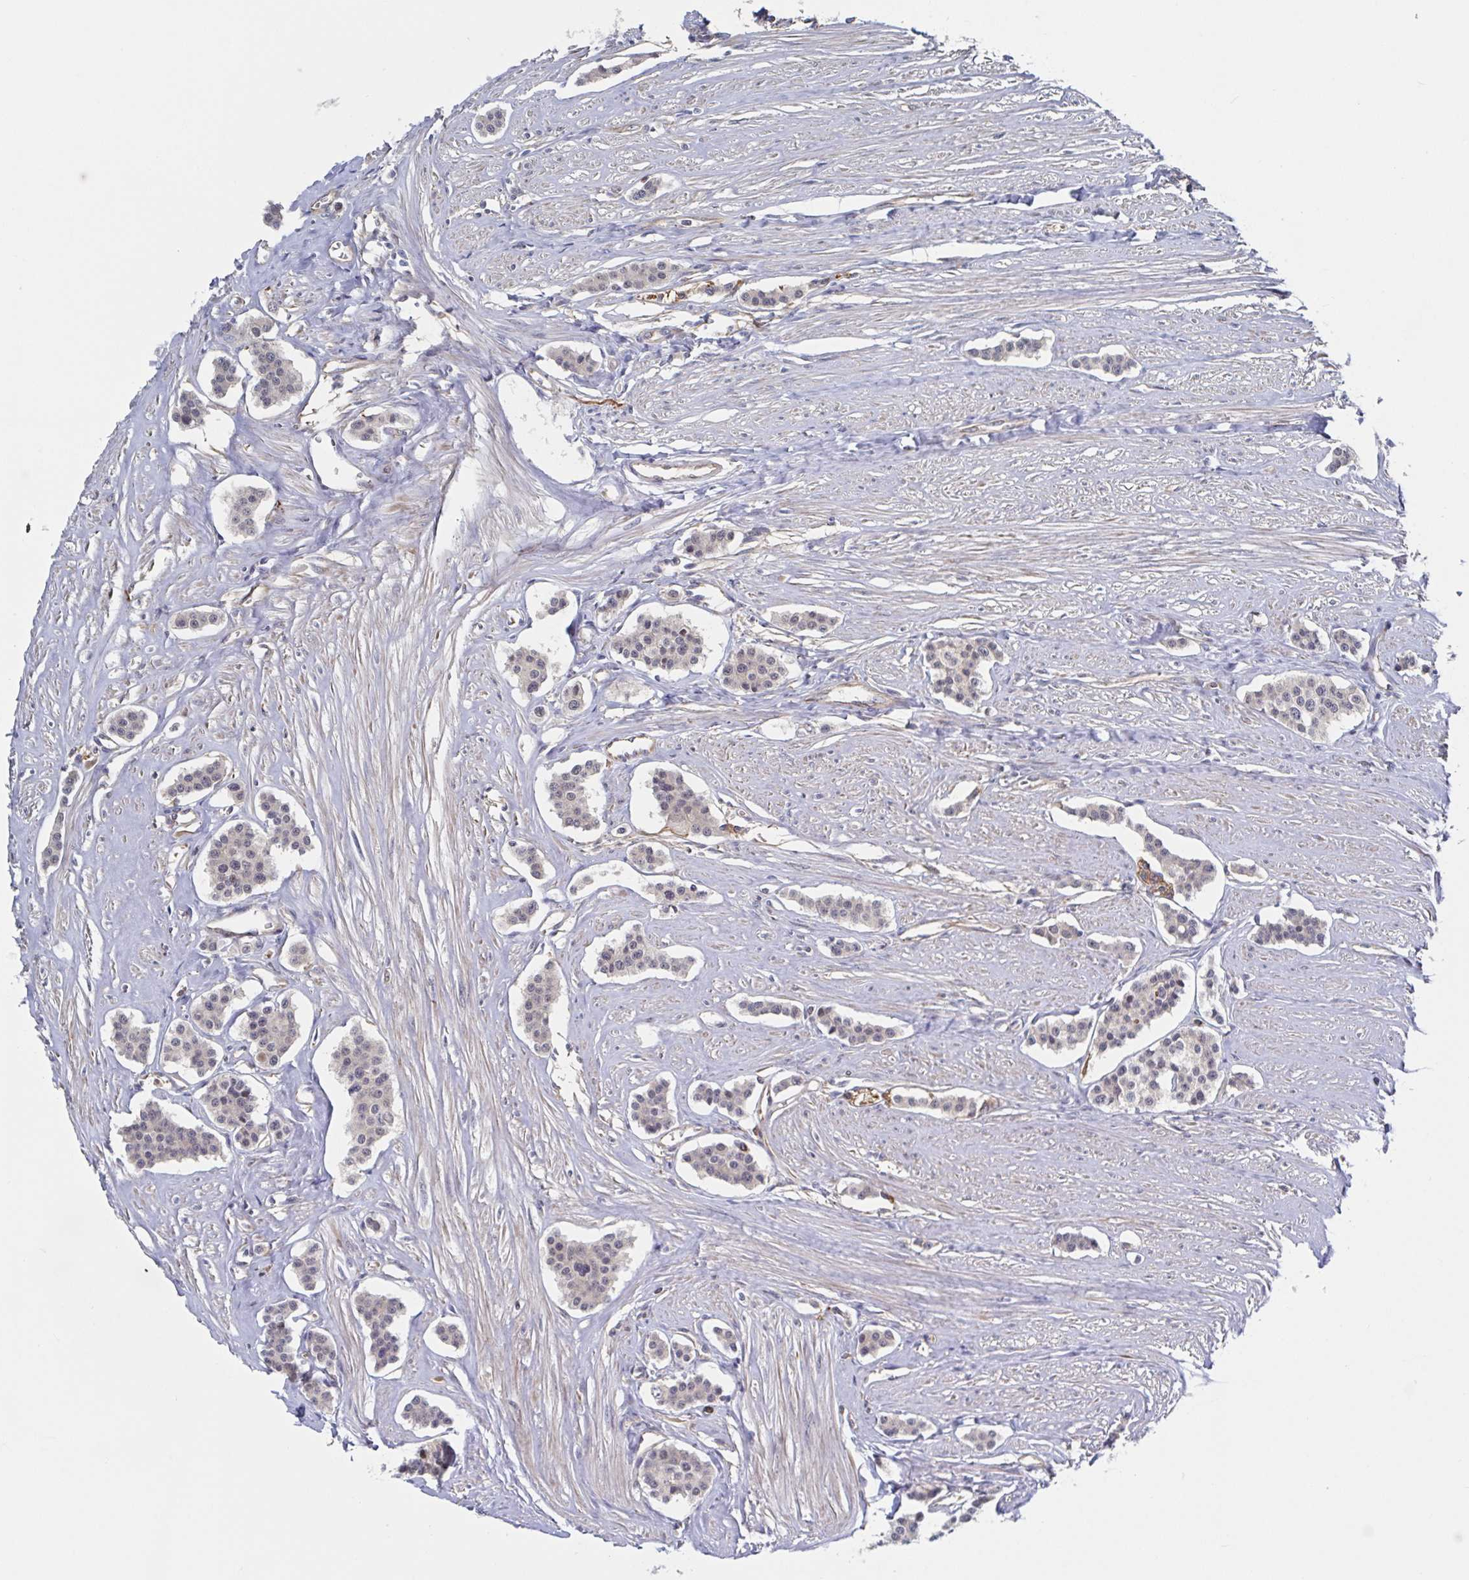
{"staining": {"intensity": "negative", "quantity": "none", "location": "none"}, "tissue": "carcinoid", "cell_type": "Tumor cells", "image_type": "cancer", "snomed": [{"axis": "morphology", "description": "Carcinoid, malignant, NOS"}, {"axis": "topography", "description": "Small intestine"}], "caption": "IHC of carcinoid exhibits no staining in tumor cells. Nuclei are stained in blue.", "gene": "DHRS12", "patient": {"sex": "male", "age": 60}}